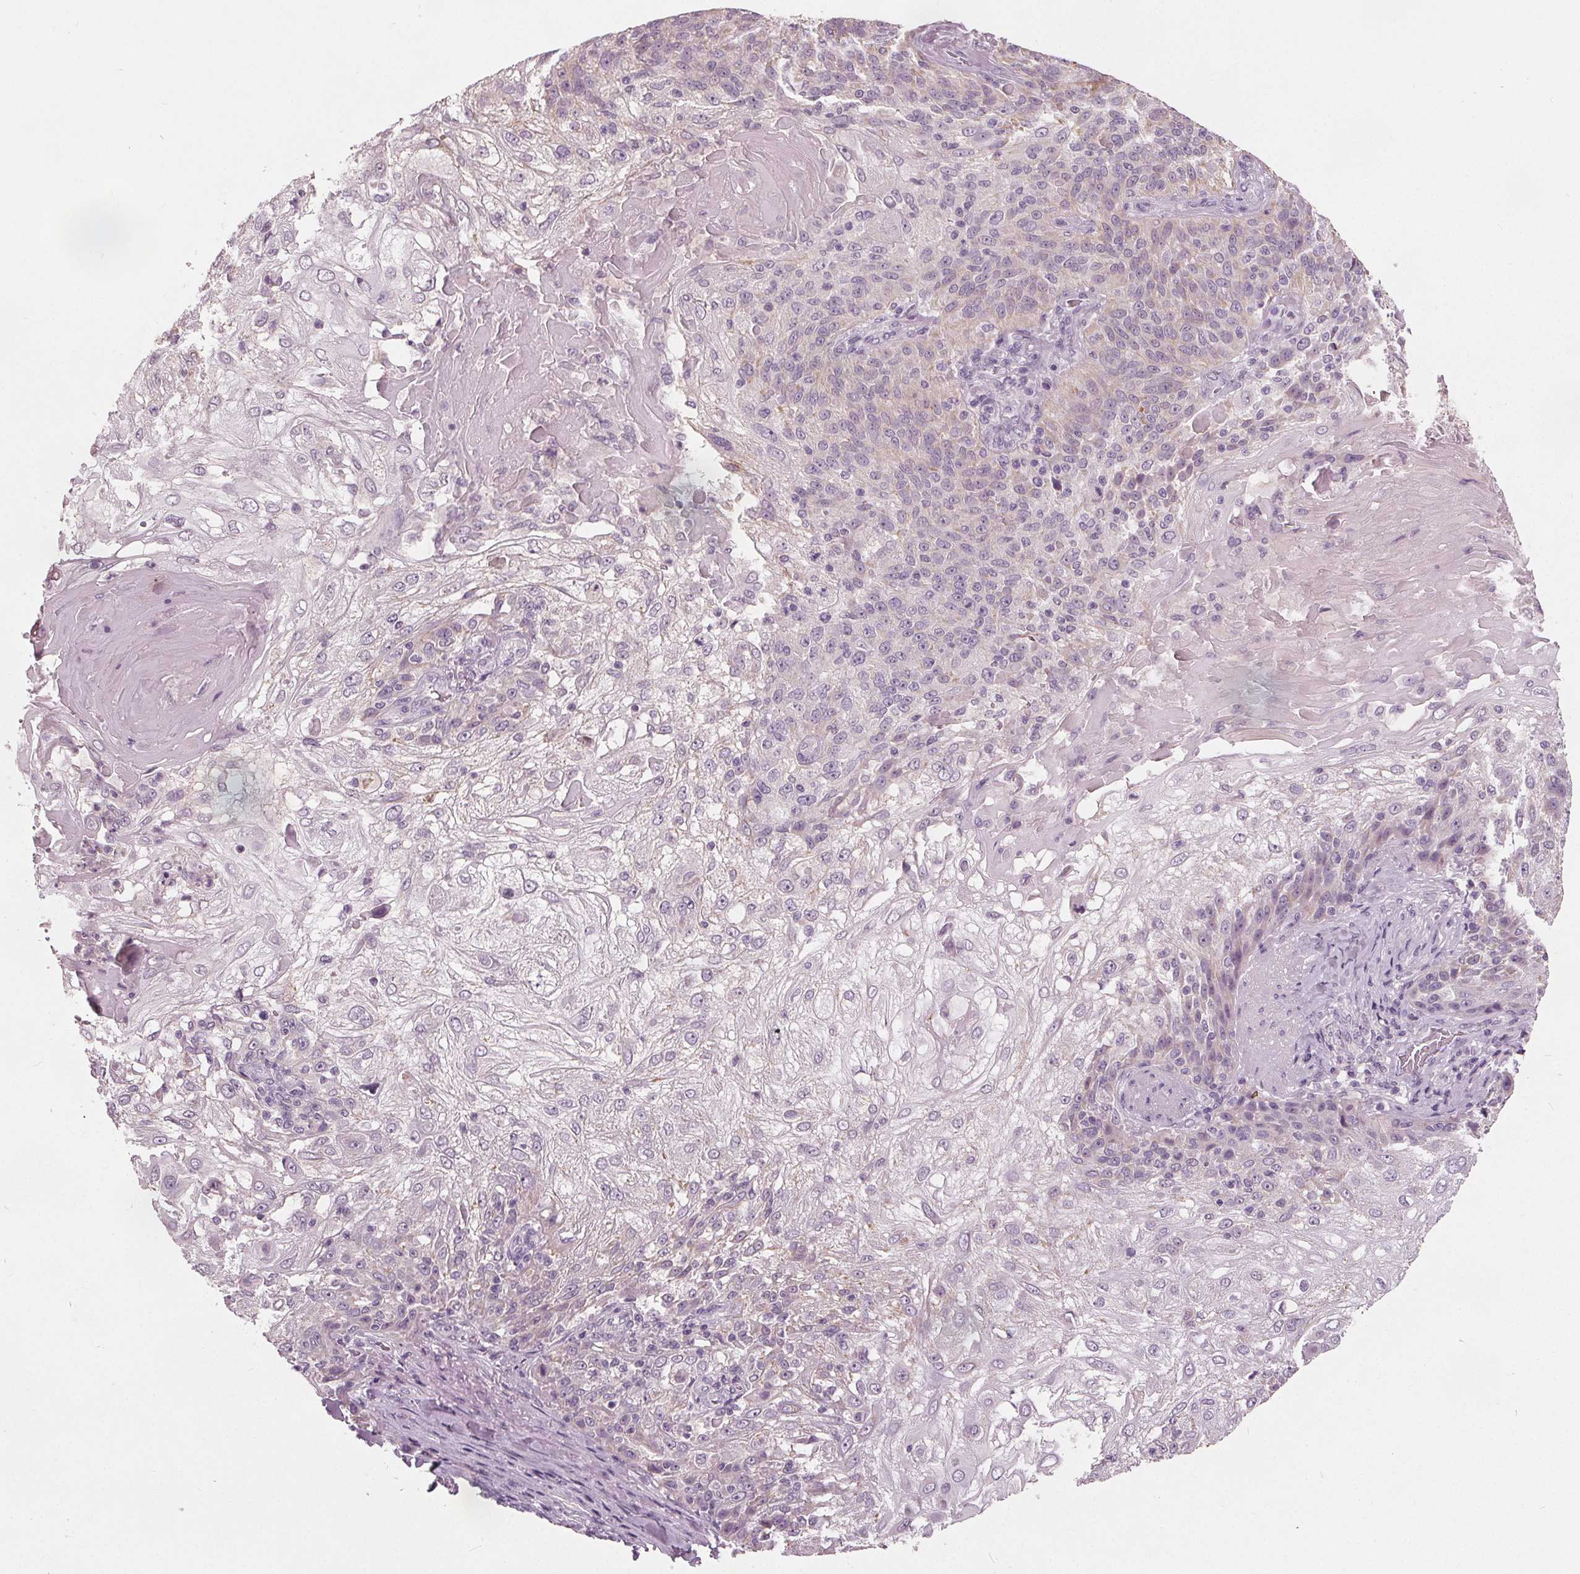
{"staining": {"intensity": "negative", "quantity": "none", "location": "none"}, "tissue": "skin cancer", "cell_type": "Tumor cells", "image_type": "cancer", "snomed": [{"axis": "morphology", "description": "Normal tissue, NOS"}, {"axis": "morphology", "description": "Squamous cell carcinoma, NOS"}, {"axis": "topography", "description": "Skin"}], "caption": "This is an IHC image of squamous cell carcinoma (skin). There is no staining in tumor cells.", "gene": "TKFC", "patient": {"sex": "female", "age": 83}}